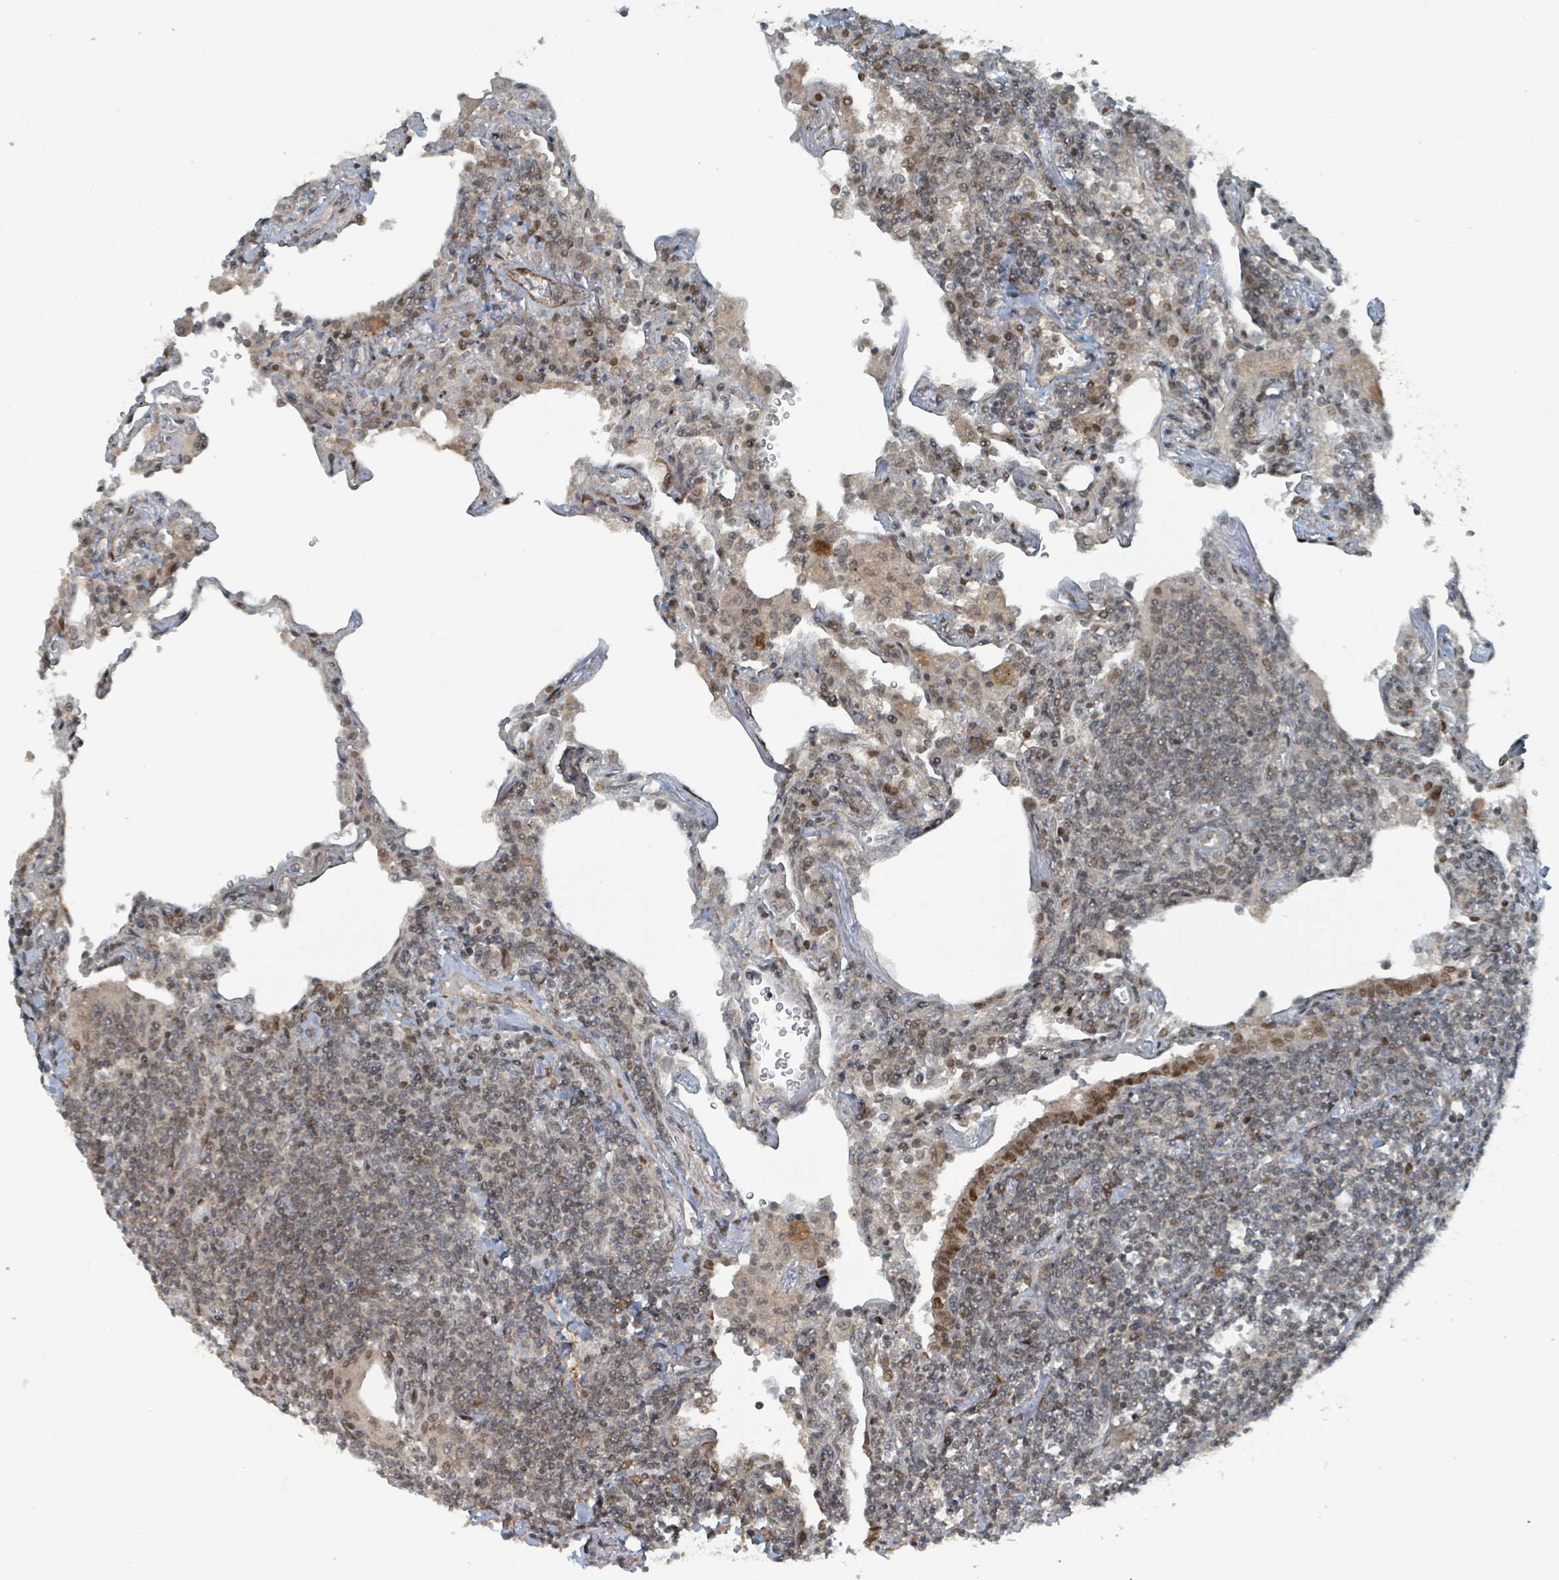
{"staining": {"intensity": "weak", "quantity": ">75%", "location": "nuclear"}, "tissue": "lymphoma", "cell_type": "Tumor cells", "image_type": "cancer", "snomed": [{"axis": "morphology", "description": "Malignant lymphoma, non-Hodgkin's type, Low grade"}, {"axis": "topography", "description": "Lung"}], "caption": "A brown stain highlights weak nuclear expression of a protein in human low-grade malignant lymphoma, non-Hodgkin's type tumor cells. The staining was performed using DAB to visualize the protein expression in brown, while the nuclei were stained in blue with hematoxylin (Magnification: 20x).", "gene": "PHIP", "patient": {"sex": "female", "age": 71}}